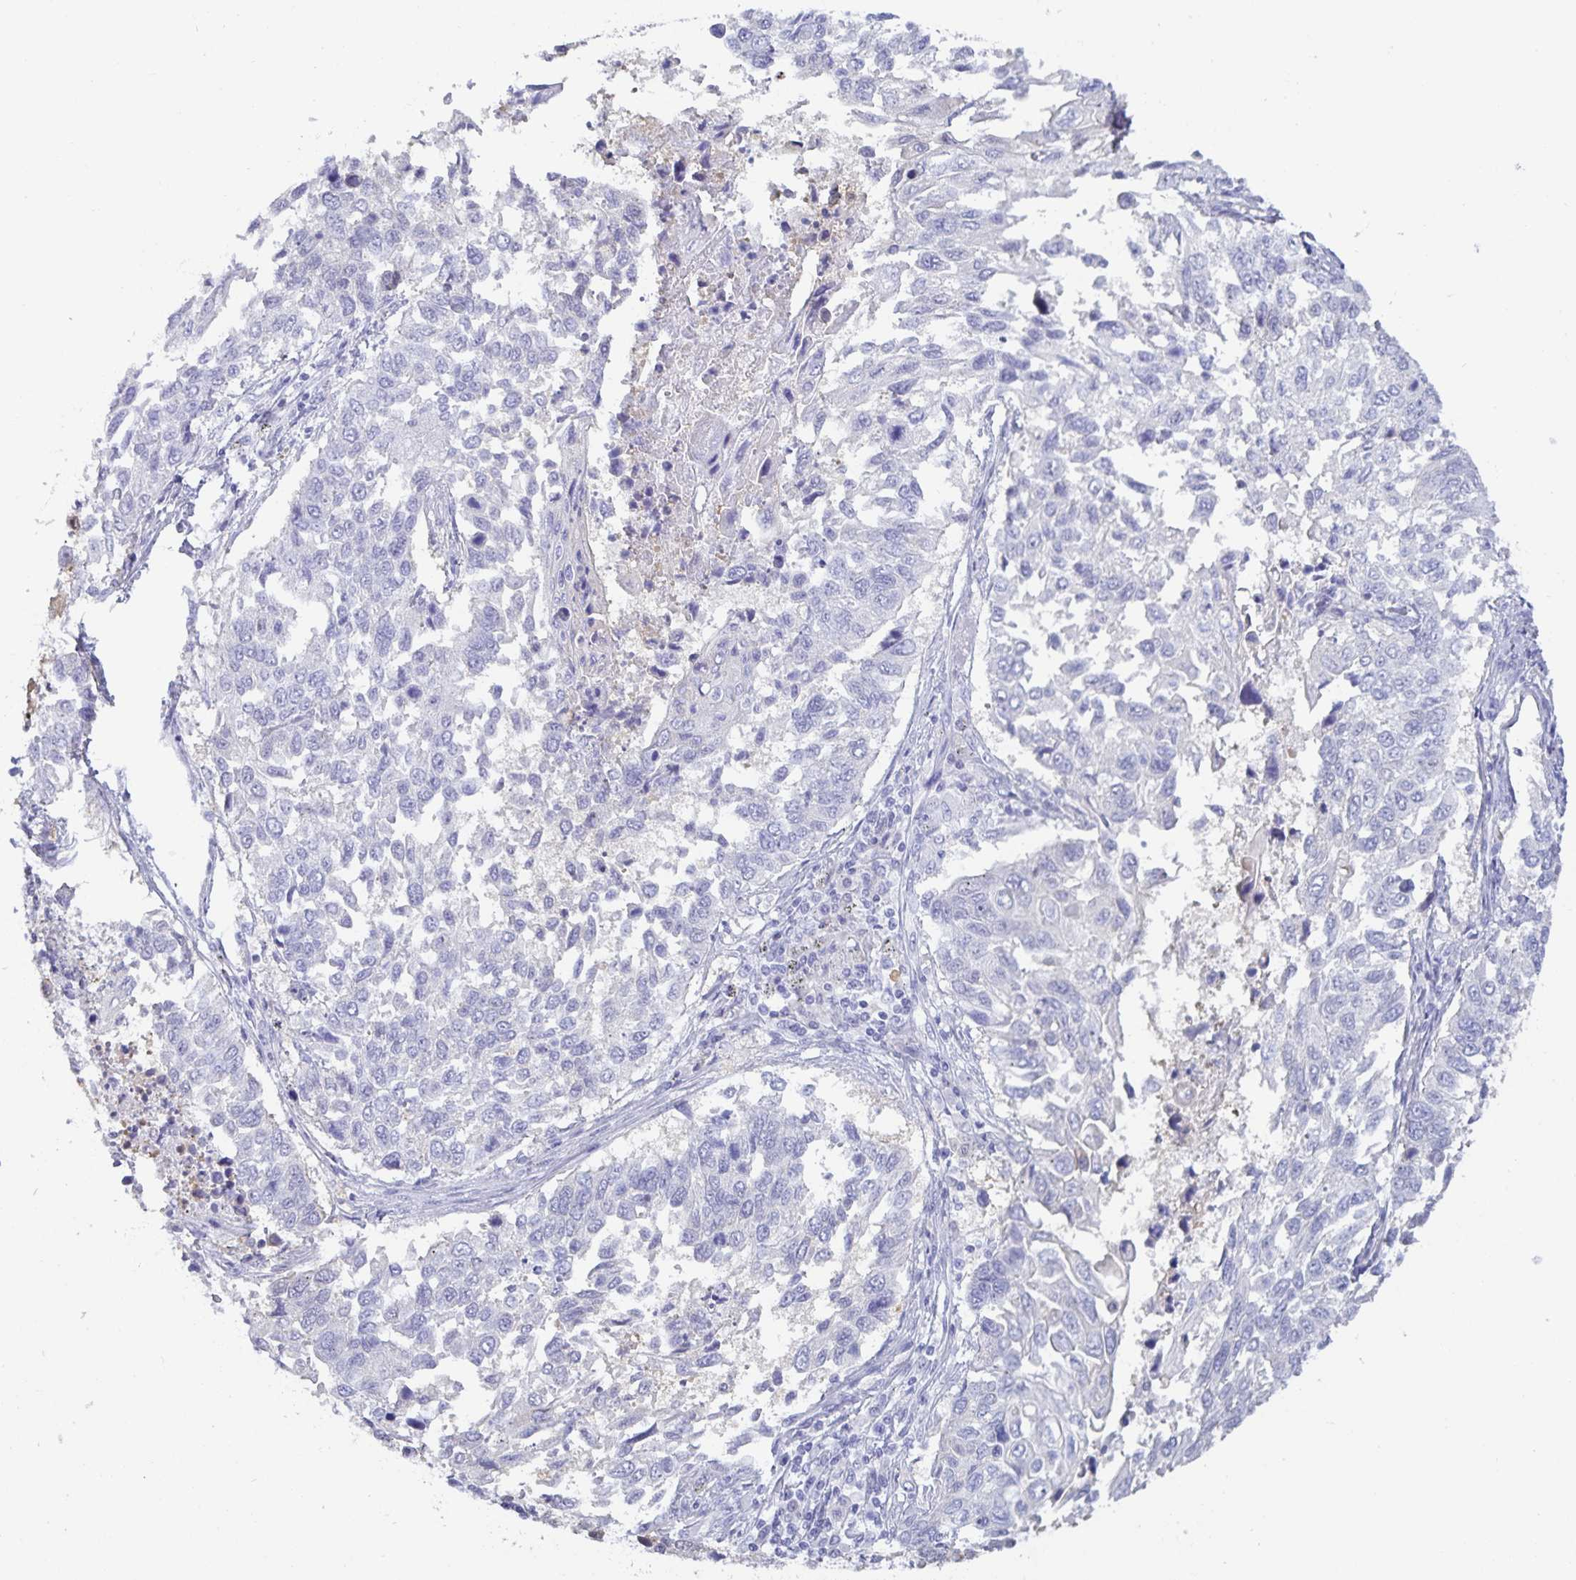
{"staining": {"intensity": "negative", "quantity": "none", "location": "none"}, "tissue": "lung cancer", "cell_type": "Tumor cells", "image_type": "cancer", "snomed": [{"axis": "morphology", "description": "Squamous cell carcinoma, NOS"}, {"axis": "topography", "description": "Lung"}], "caption": "An immunohistochemistry (IHC) image of squamous cell carcinoma (lung) is shown. There is no staining in tumor cells of squamous cell carcinoma (lung).", "gene": "MON2", "patient": {"sex": "male", "age": 62}}